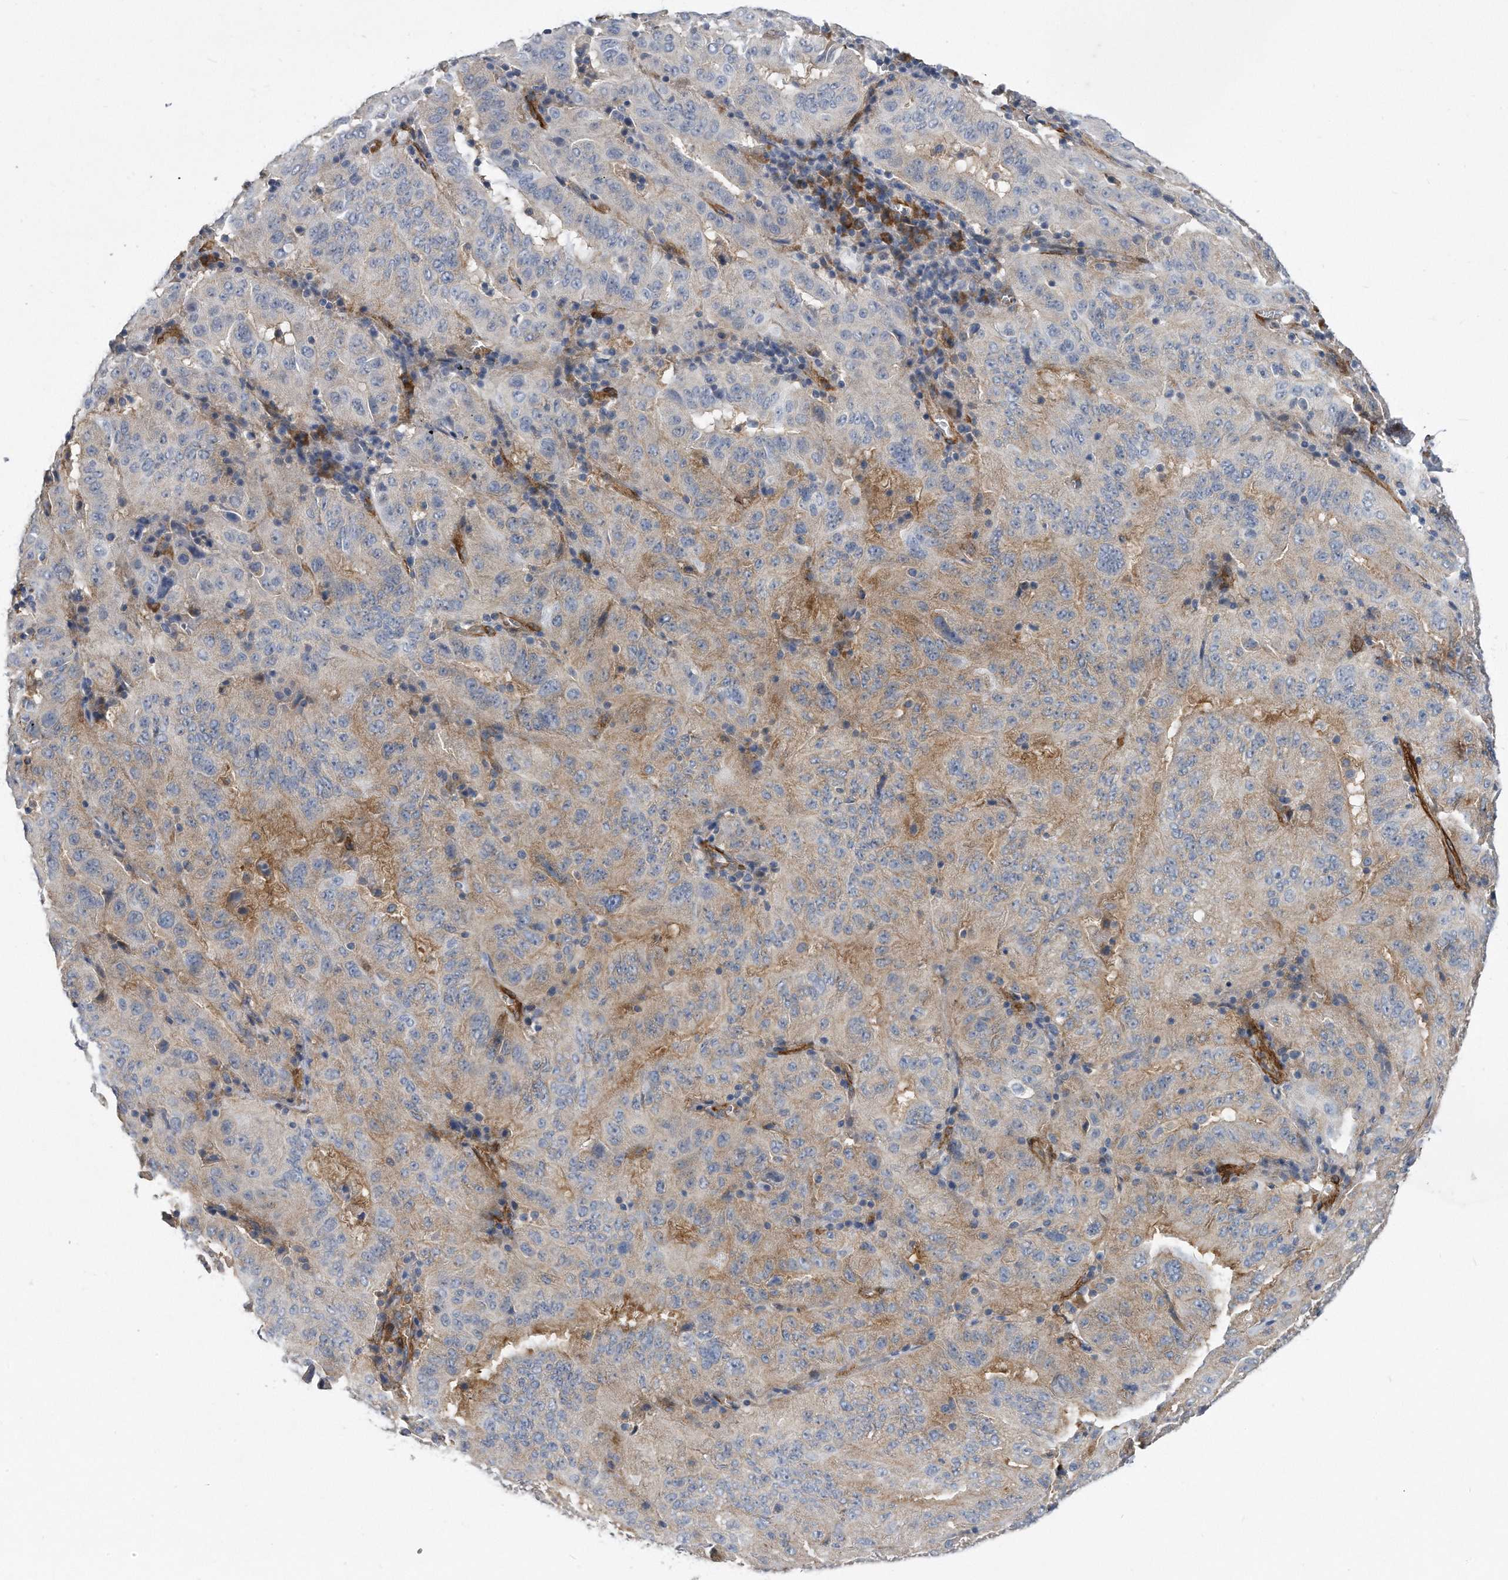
{"staining": {"intensity": "weak", "quantity": "25%-75%", "location": "cytoplasmic/membranous"}, "tissue": "pancreatic cancer", "cell_type": "Tumor cells", "image_type": "cancer", "snomed": [{"axis": "morphology", "description": "Adenocarcinoma, NOS"}, {"axis": "topography", "description": "Pancreas"}], "caption": "Protein expression analysis of human pancreatic cancer reveals weak cytoplasmic/membranous positivity in approximately 25%-75% of tumor cells.", "gene": "EIF2B4", "patient": {"sex": "male", "age": 63}}